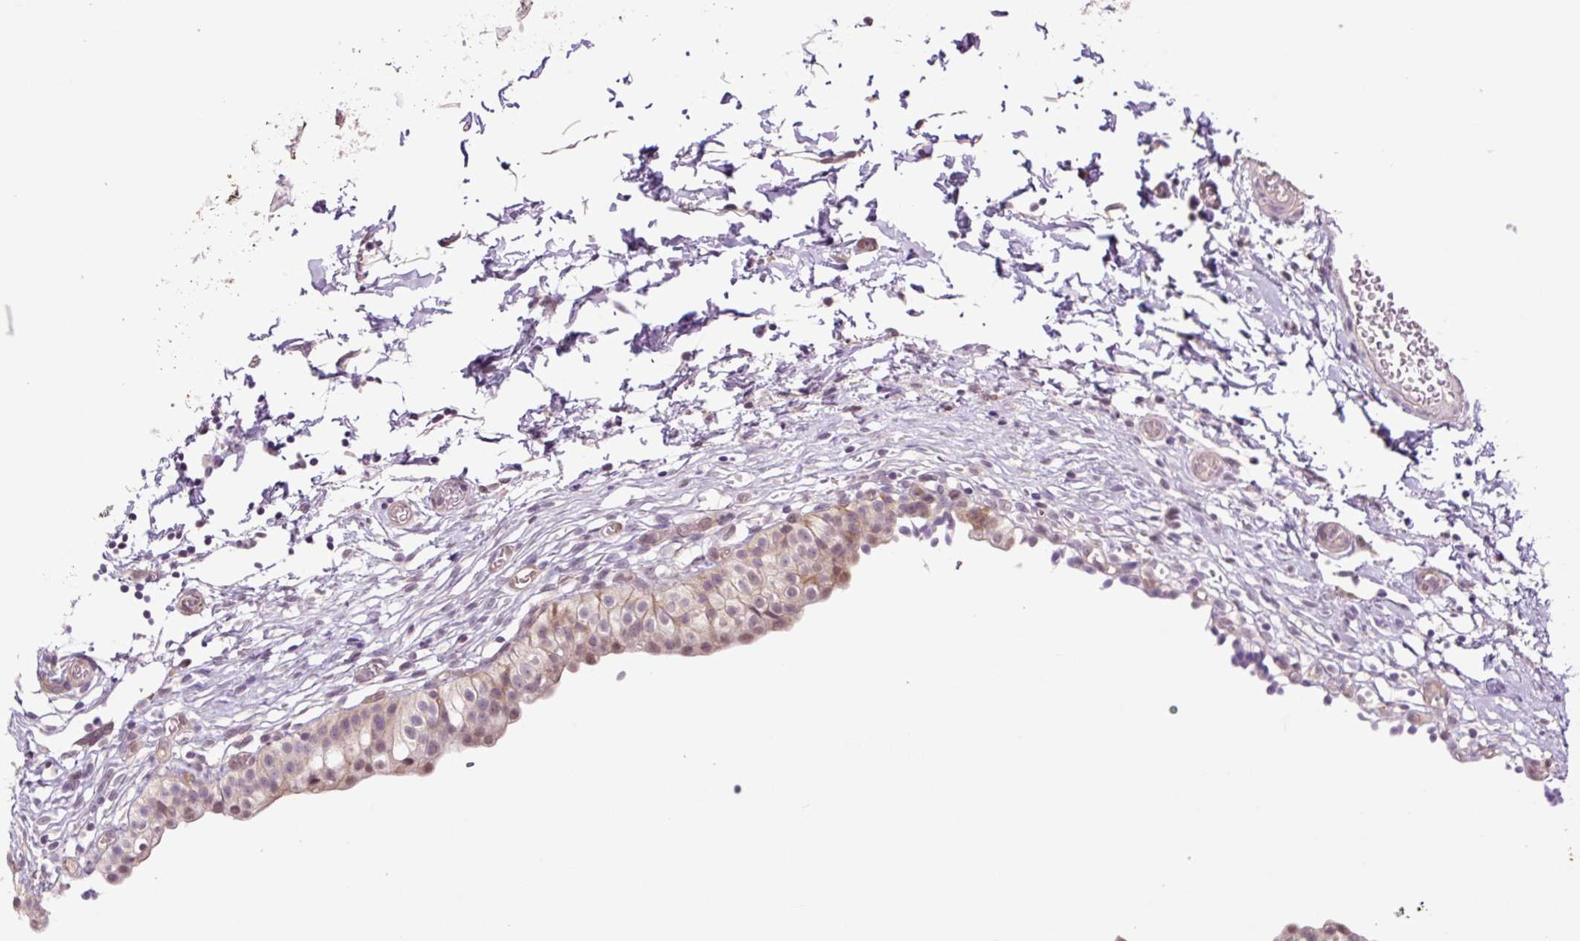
{"staining": {"intensity": "moderate", "quantity": "25%-75%", "location": "cytoplasmic/membranous"}, "tissue": "urinary bladder", "cell_type": "Urothelial cells", "image_type": "normal", "snomed": [{"axis": "morphology", "description": "Normal tissue, NOS"}, {"axis": "topography", "description": "Urinary bladder"}, {"axis": "topography", "description": "Peripheral nerve tissue"}], "caption": "An immunohistochemistry (IHC) image of normal tissue is shown. Protein staining in brown shows moderate cytoplasmic/membranous positivity in urinary bladder within urothelial cells.", "gene": "TPT1", "patient": {"sex": "male", "age": 55}}